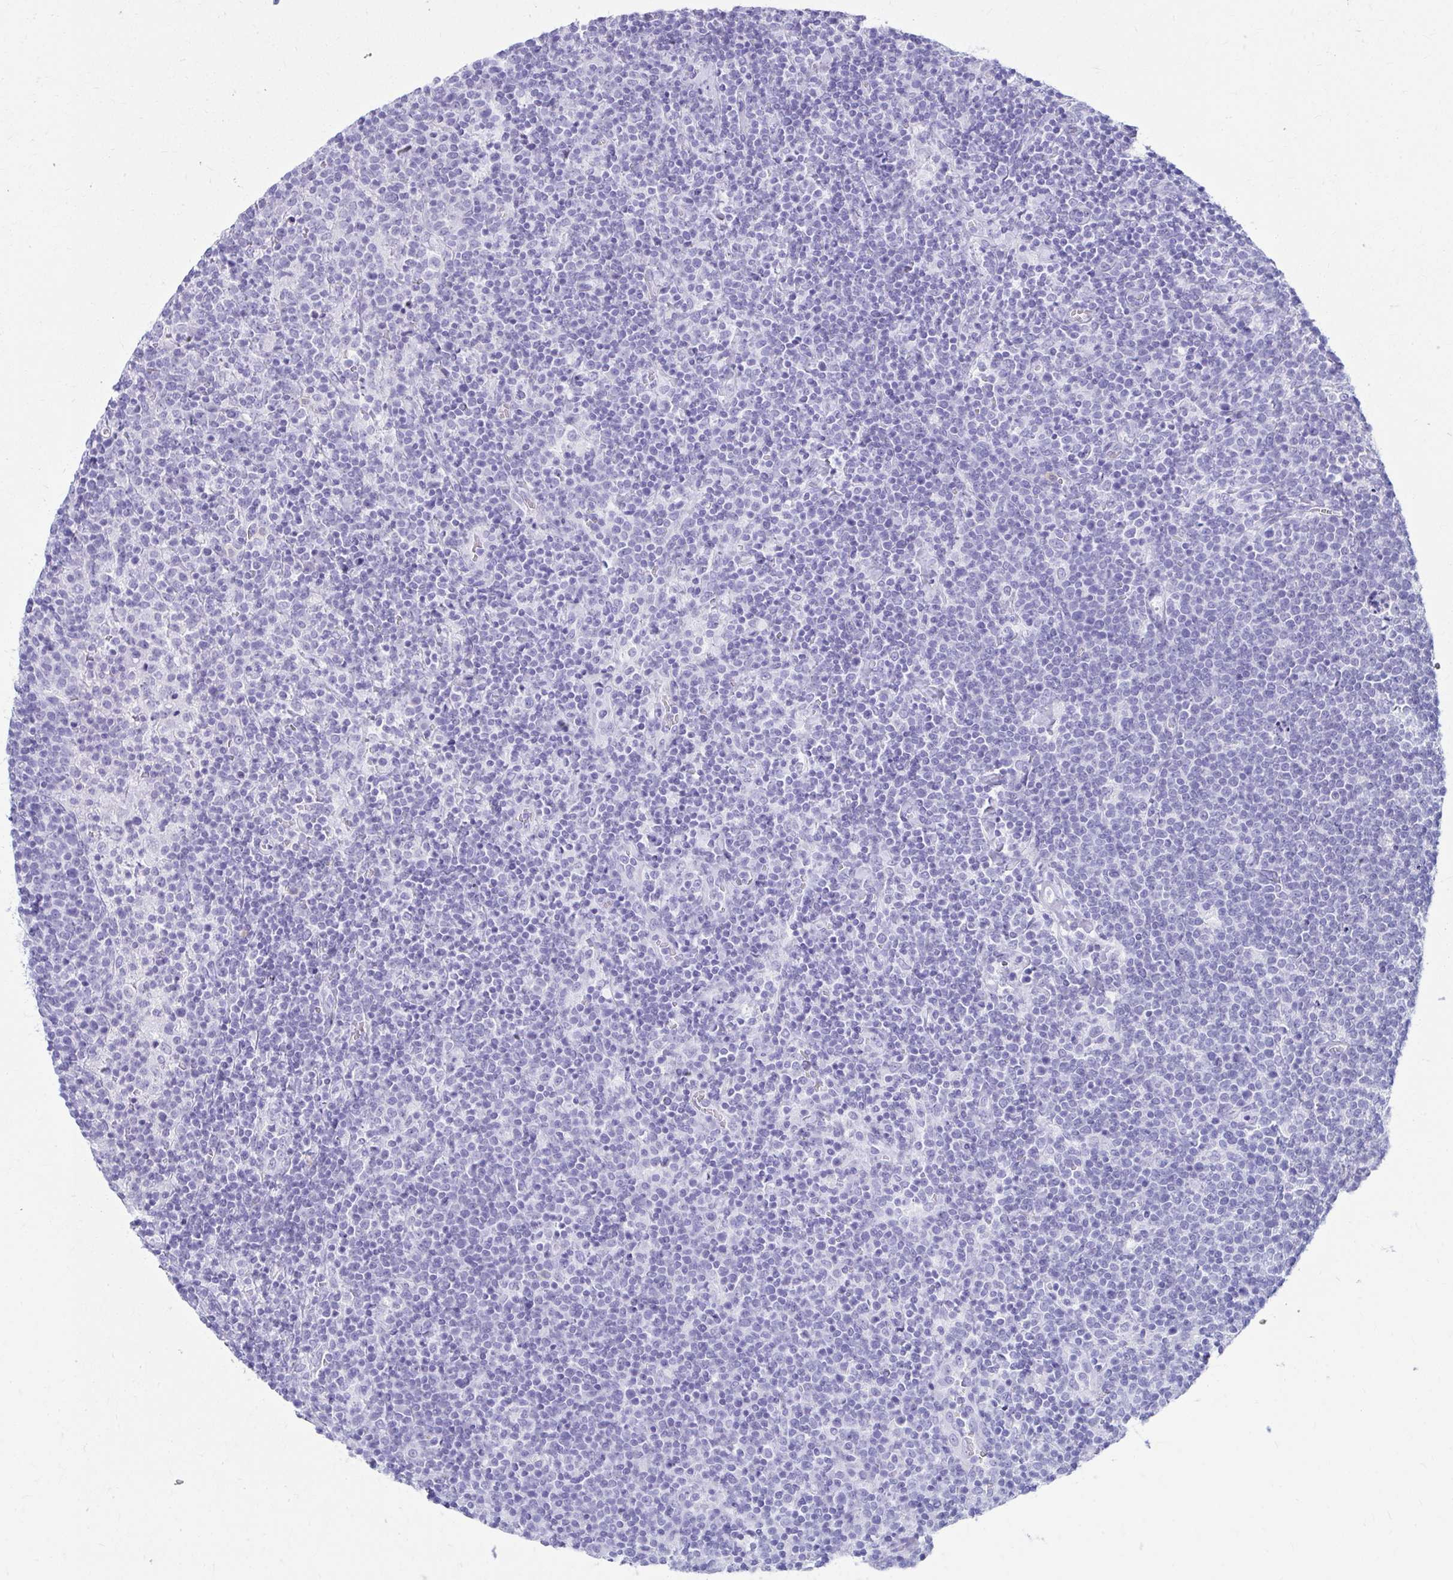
{"staining": {"intensity": "negative", "quantity": "none", "location": "none"}, "tissue": "lymphoma", "cell_type": "Tumor cells", "image_type": "cancer", "snomed": [{"axis": "morphology", "description": "Malignant lymphoma, non-Hodgkin's type, High grade"}, {"axis": "topography", "description": "Lymph node"}], "caption": "This is an immunohistochemistry (IHC) micrograph of lymphoma. There is no staining in tumor cells.", "gene": "ATP4B", "patient": {"sex": "male", "age": 61}}